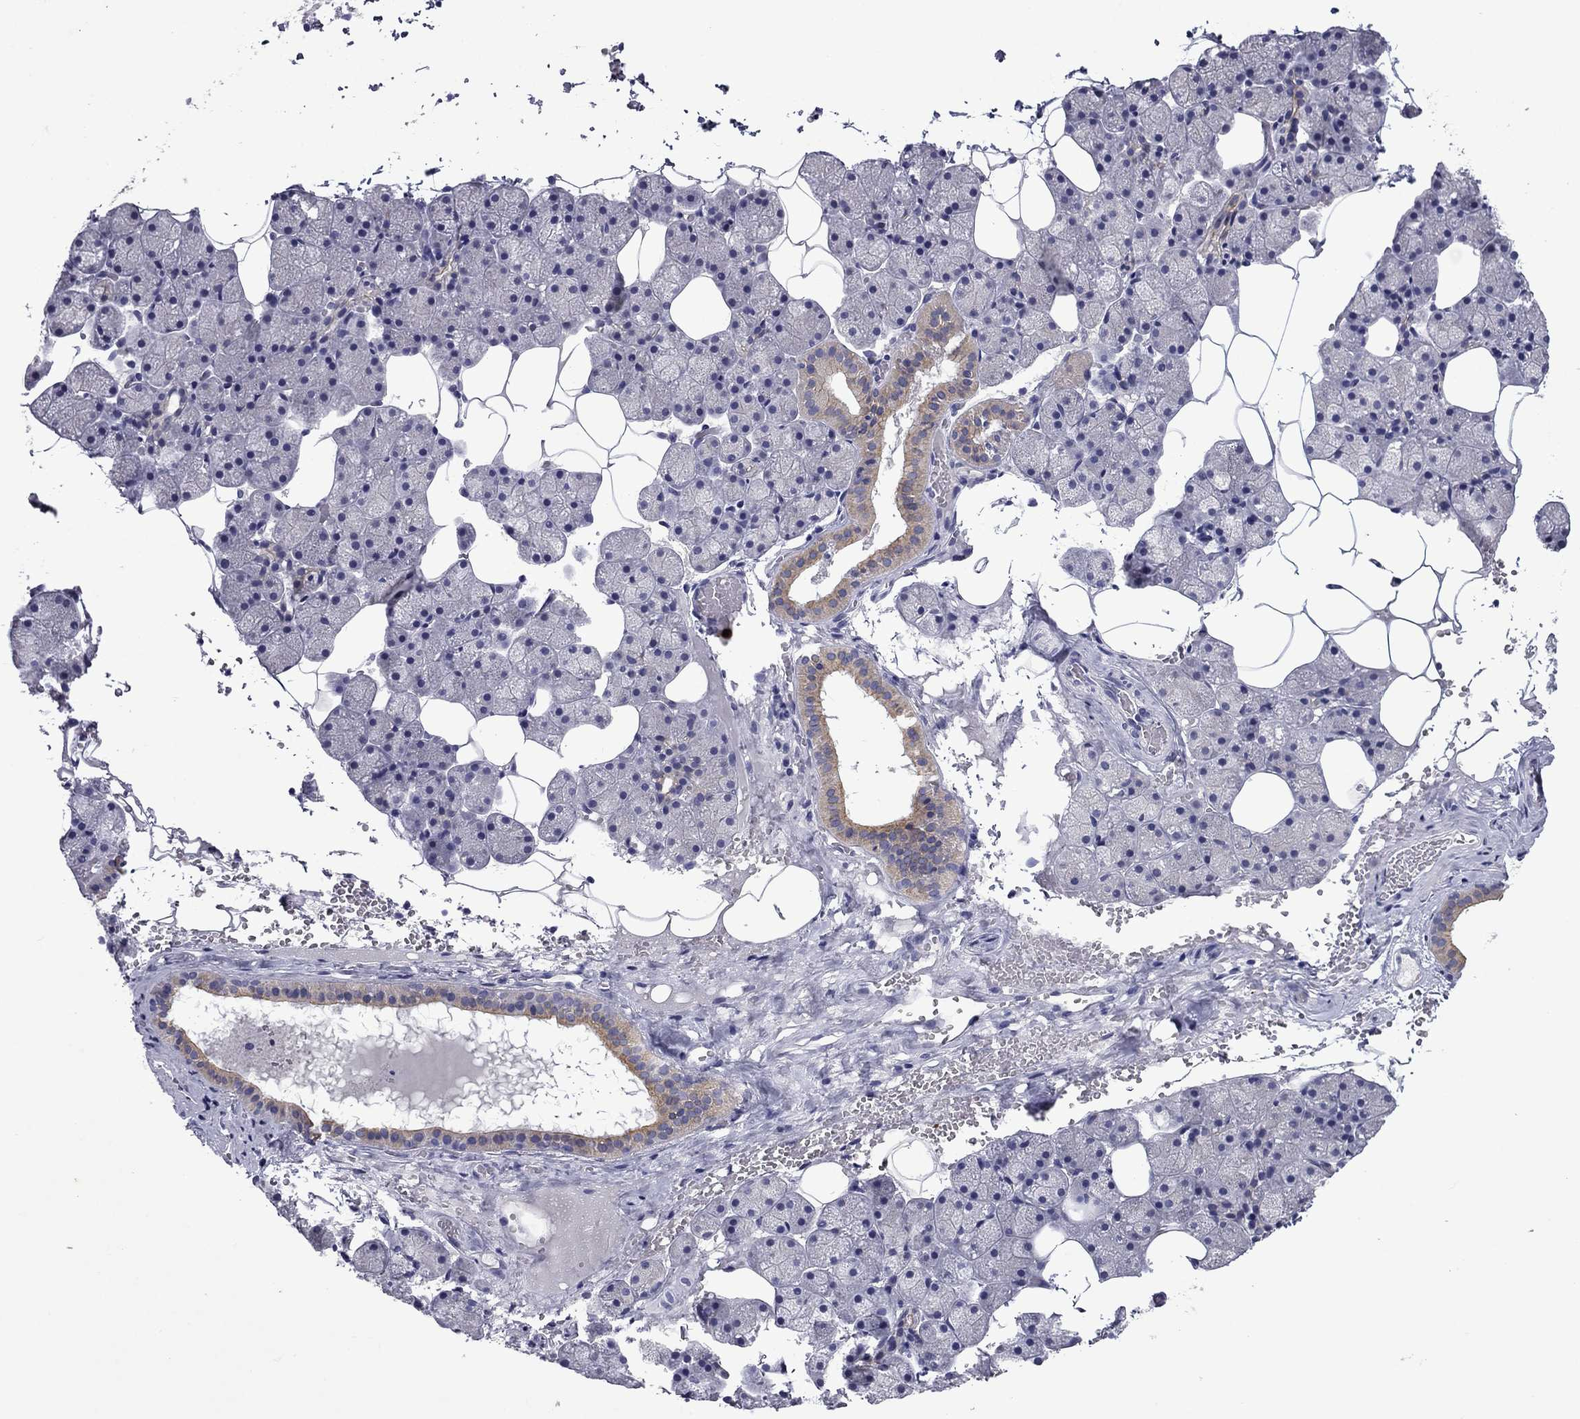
{"staining": {"intensity": "moderate", "quantity": "<25%", "location": "cytoplasmic/membranous"}, "tissue": "salivary gland", "cell_type": "Glandular cells", "image_type": "normal", "snomed": [{"axis": "morphology", "description": "Normal tissue, NOS"}, {"axis": "topography", "description": "Salivary gland"}], "caption": "Brown immunohistochemical staining in benign salivary gland demonstrates moderate cytoplasmic/membranous positivity in about <25% of glandular cells. (DAB (3,3'-diaminobenzidine) IHC, brown staining for protein, blue staining for nuclei).", "gene": "IRF5", "patient": {"sex": "male", "age": 38}}